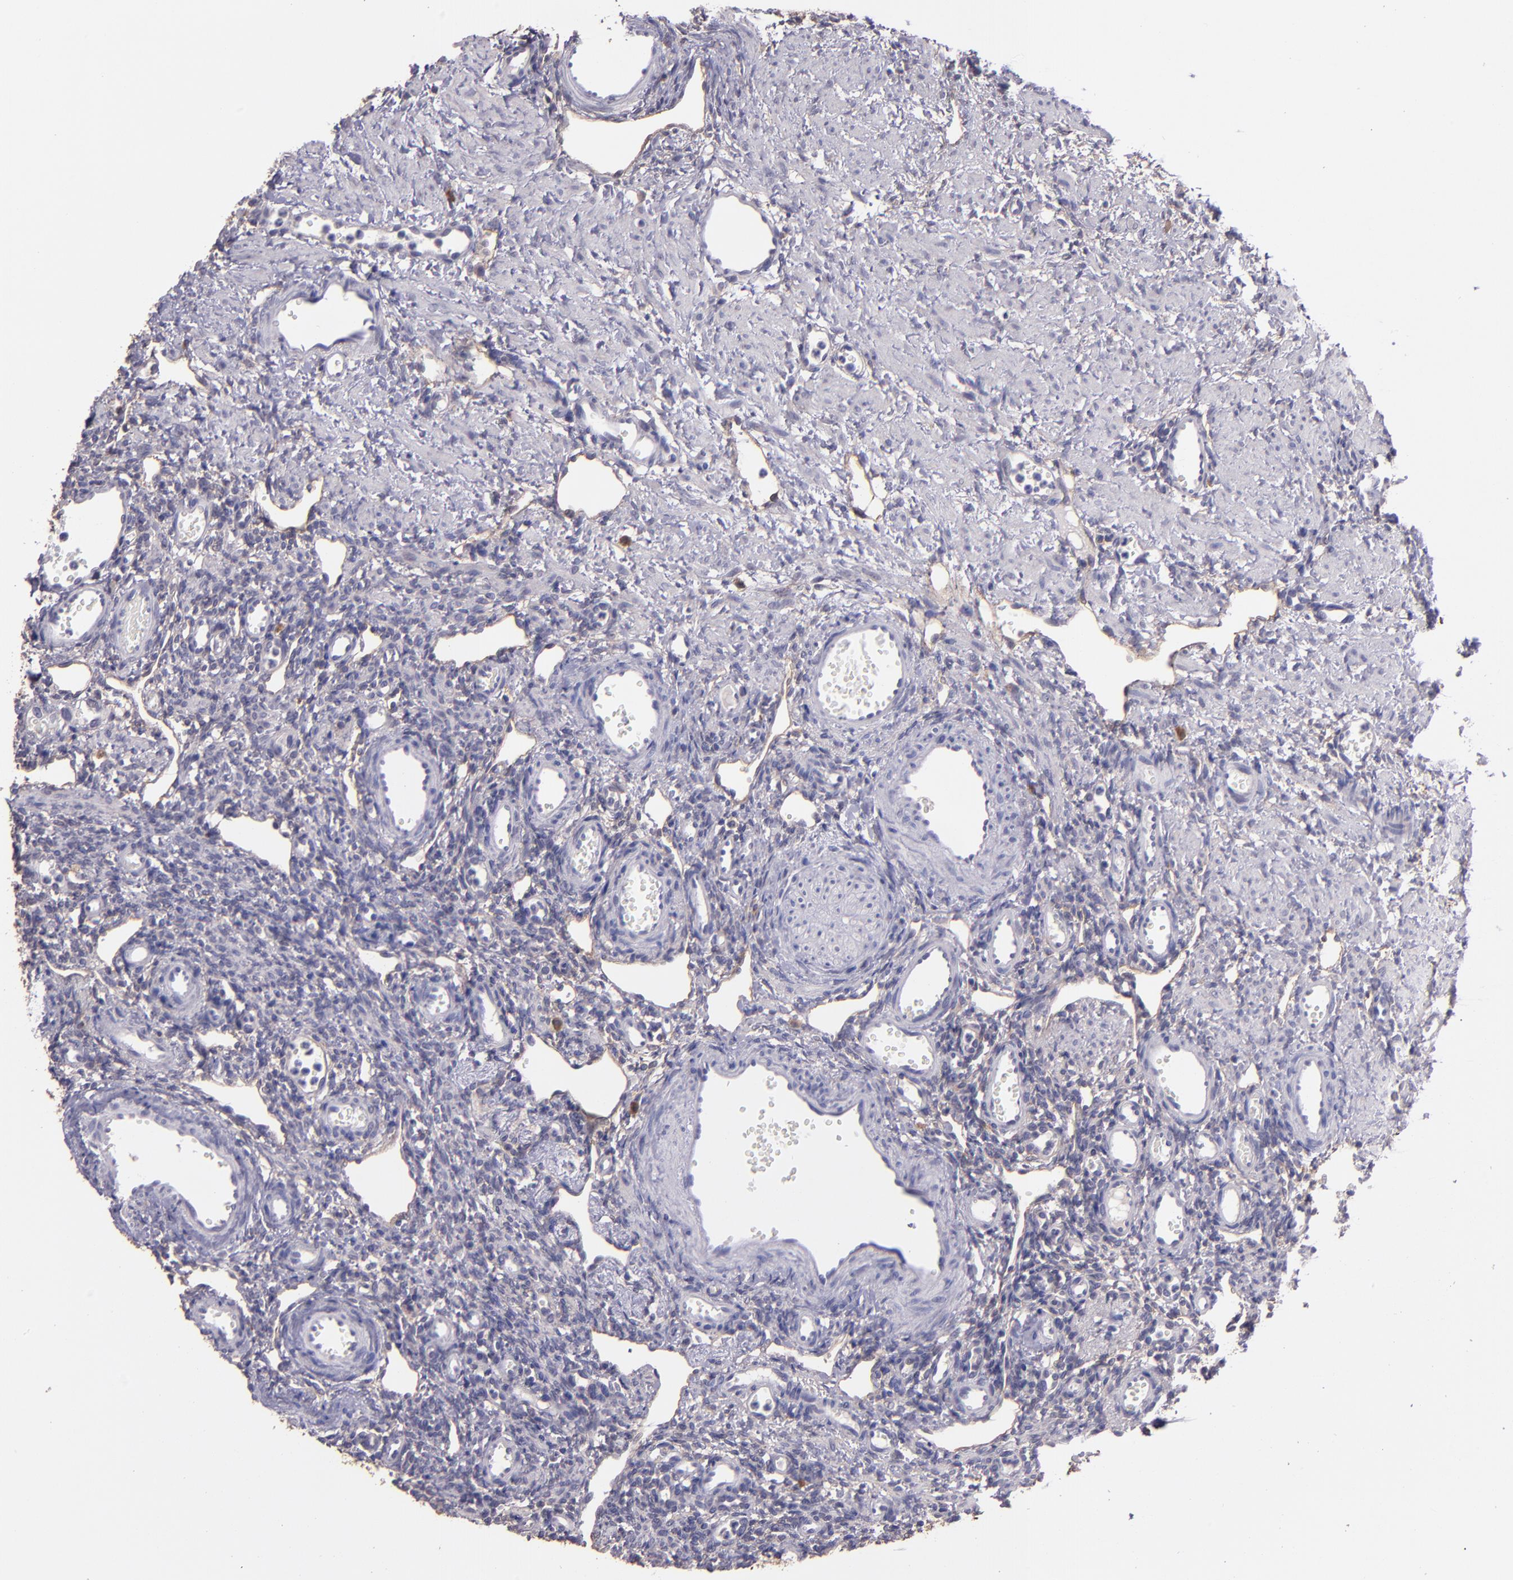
{"staining": {"intensity": "weak", "quantity": "<25%", "location": "cytoplasmic/membranous"}, "tissue": "ovary", "cell_type": "Follicle cells", "image_type": "normal", "snomed": [{"axis": "morphology", "description": "Normal tissue, NOS"}, {"axis": "topography", "description": "Ovary"}], "caption": "Immunohistochemistry of benign ovary demonstrates no staining in follicle cells. (Brightfield microscopy of DAB (3,3'-diaminobenzidine) immunohistochemistry (IHC) at high magnification).", "gene": "PAPPA", "patient": {"sex": "female", "age": 33}}